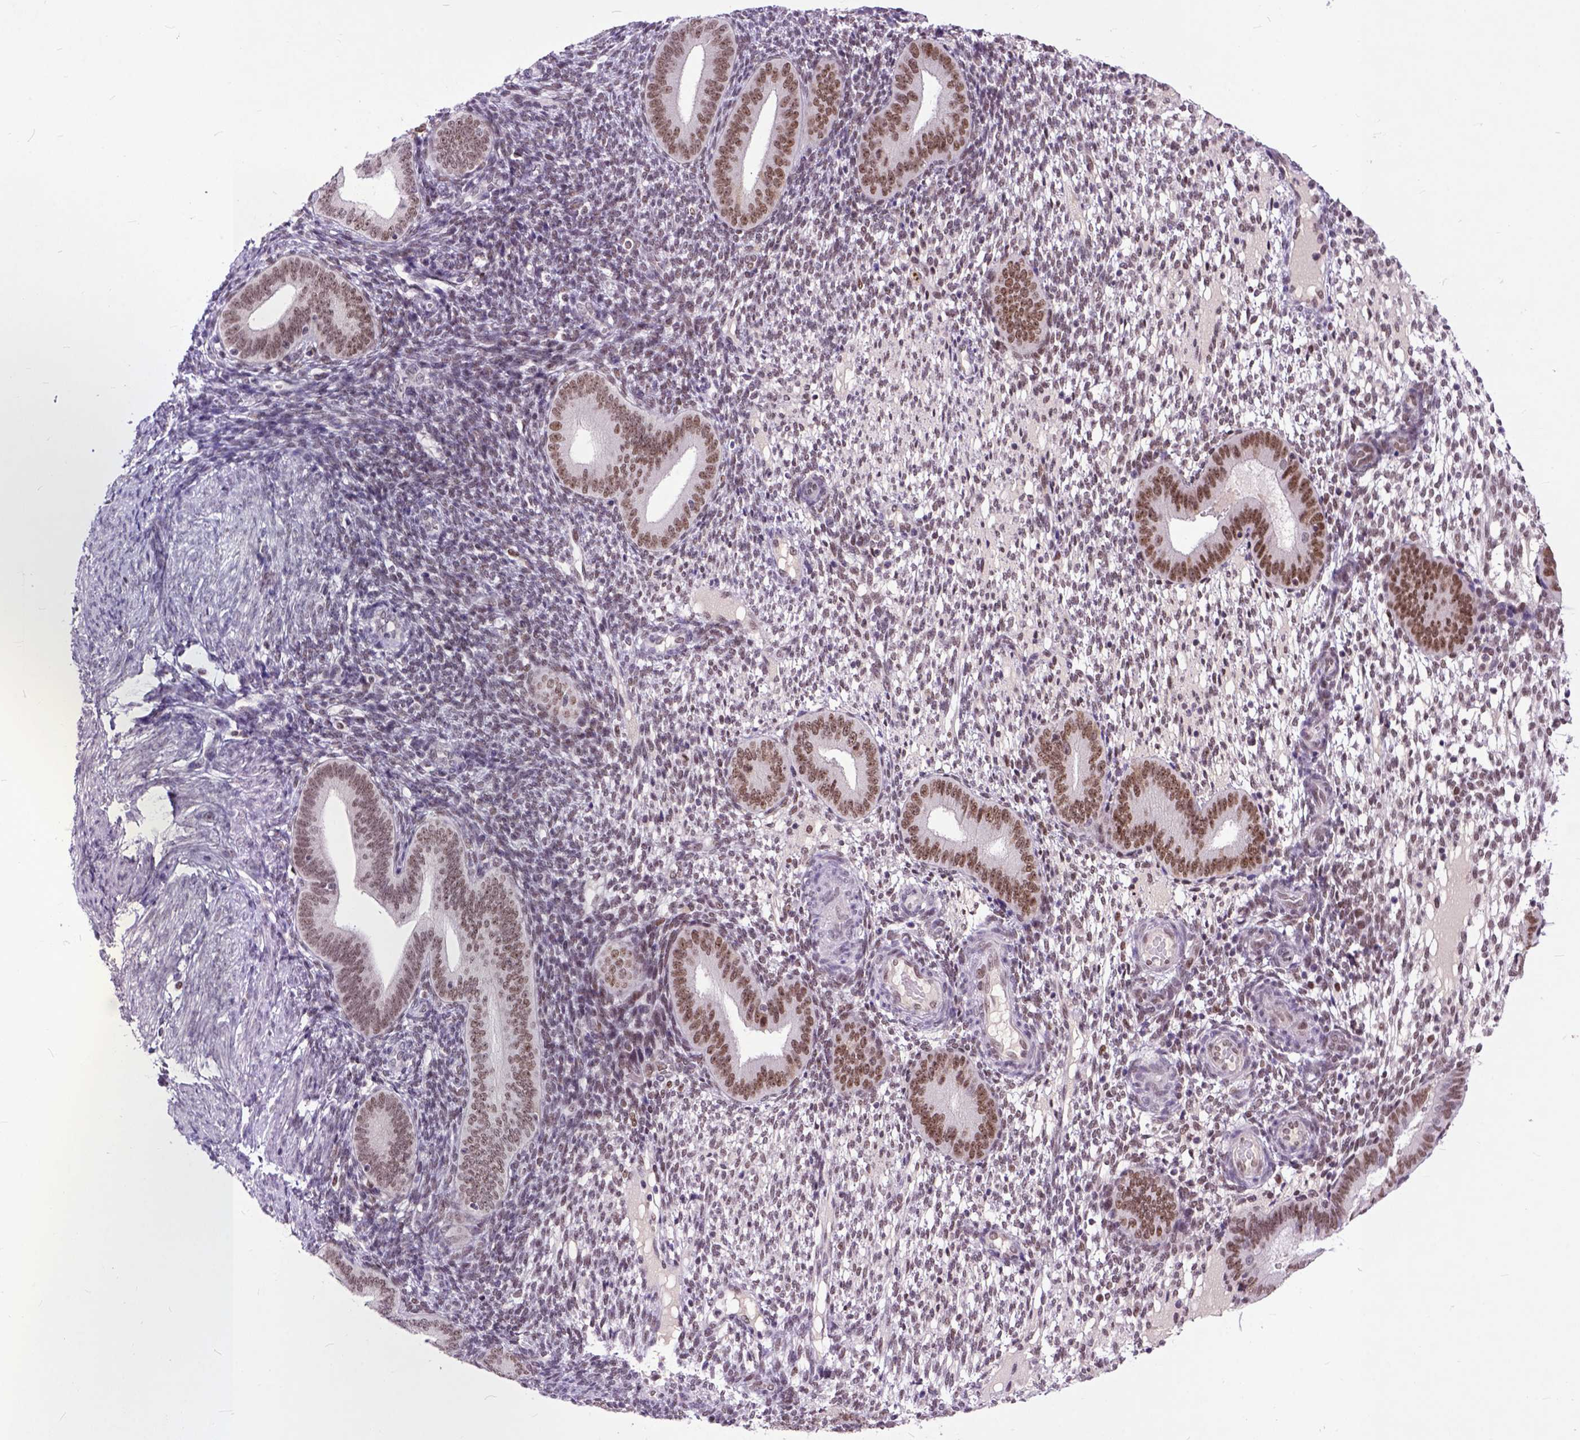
{"staining": {"intensity": "weak", "quantity": ">75%", "location": "nuclear"}, "tissue": "endometrium", "cell_type": "Cells in endometrial stroma", "image_type": "normal", "snomed": [{"axis": "morphology", "description": "Normal tissue, NOS"}, {"axis": "topography", "description": "Endometrium"}], "caption": "Immunohistochemistry (IHC) (DAB) staining of unremarkable endometrium shows weak nuclear protein expression in about >75% of cells in endometrial stroma. (brown staining indicates protein expression, while blue staining denotes nuclei).", "gene": "RCC2", "patient": {"sex": "female", "age": 40}}